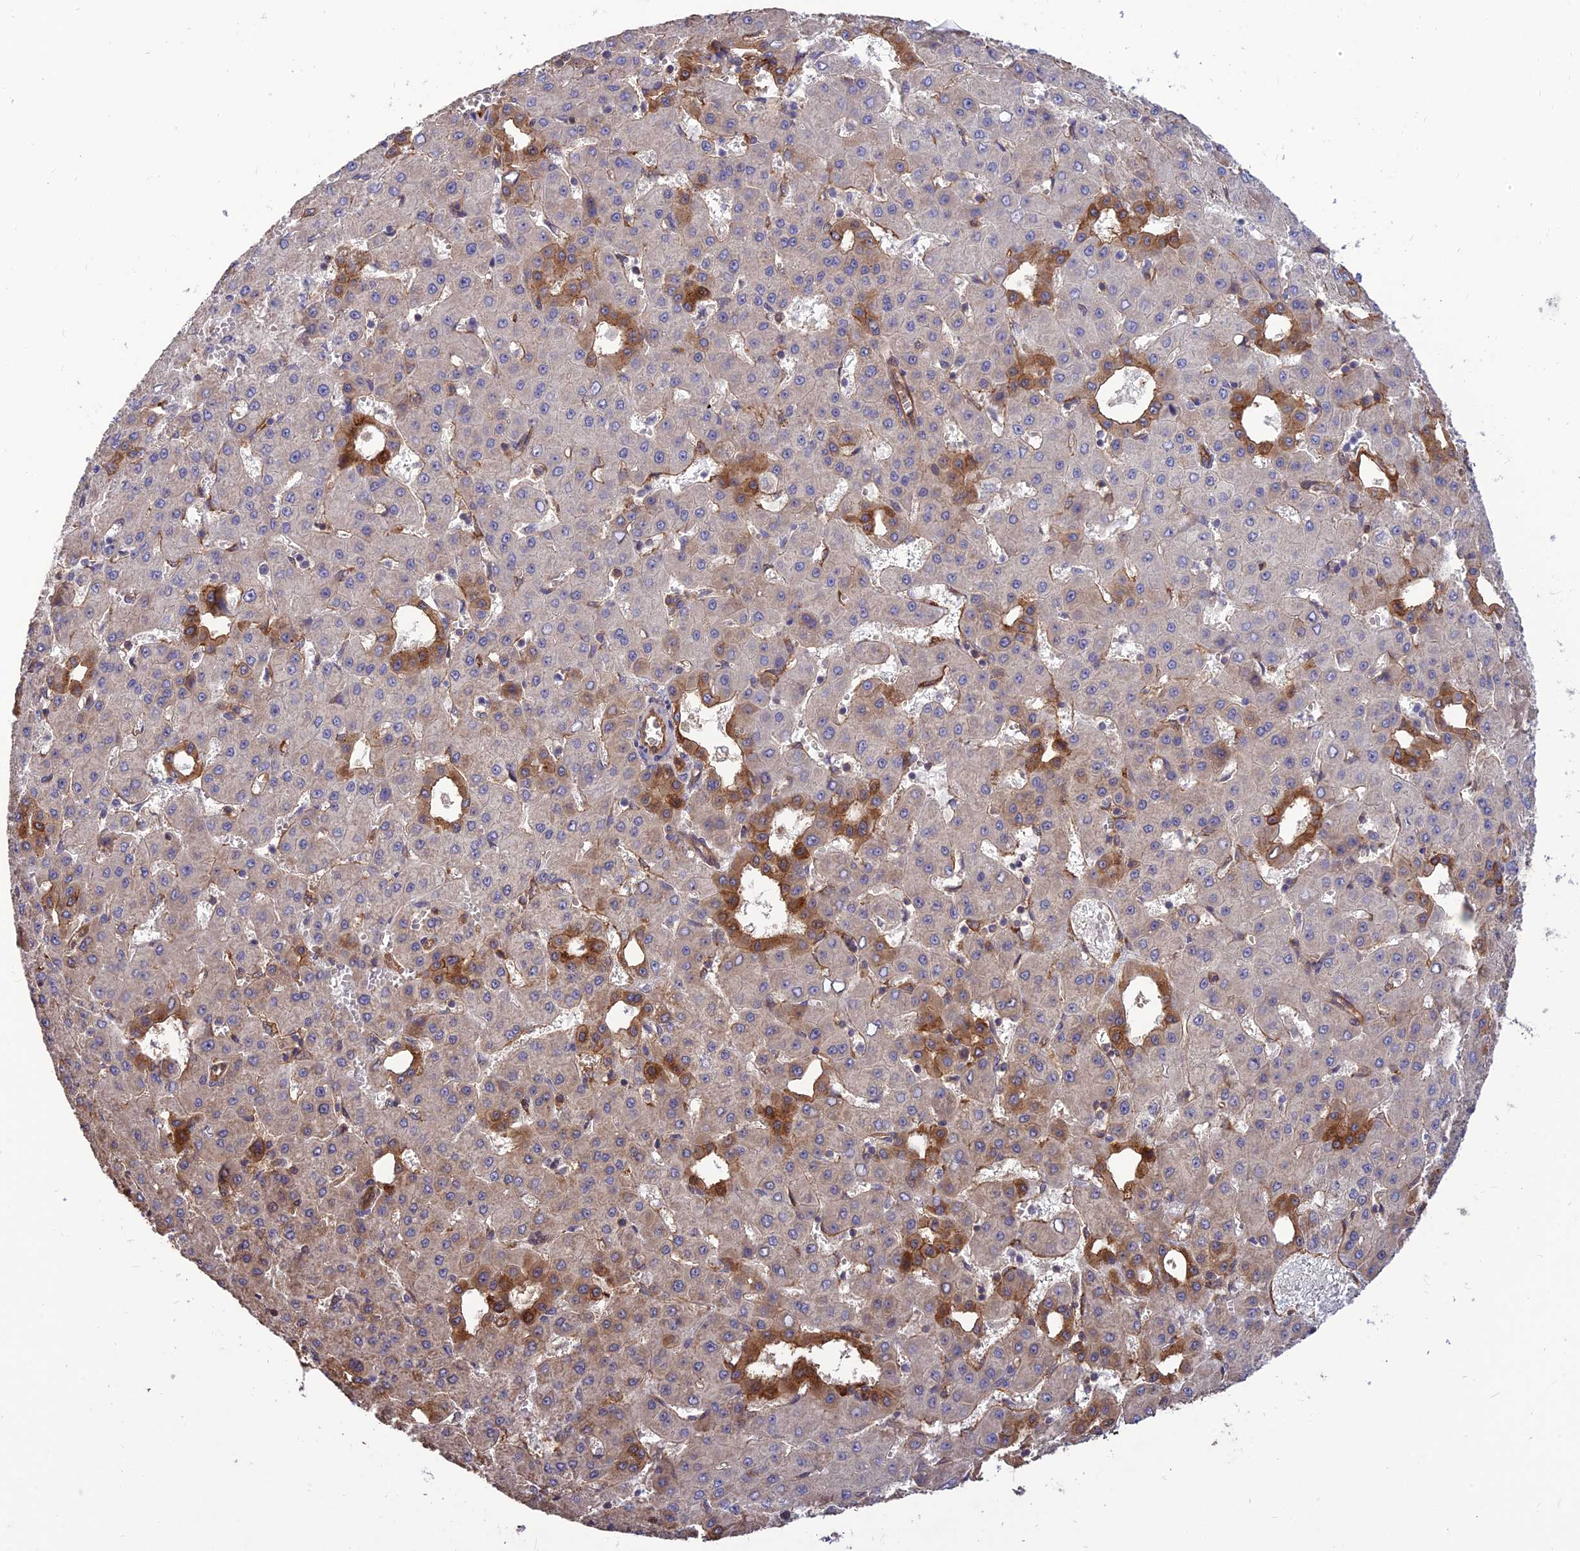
{"staining": {"intensity": "moderate", "quantity": "<25%", "location": "cytoplasmic/membranous"}, "tissue": "liver cancer", "cell_type": "Tumor cells", "image_type": "cancer", "snomed": [{"axis": "morphology", "description": "Carcinoma, Hepatocellular, NOS"}, {"axis": "topography", "description": "Liver"}], "caption": "Human liver cancer (hepatocellular carcinoma) stained with a brown dye displays moderate cytoplasmic/membranous positive positivity in approximately <25% of tumor cells.", "gene": "CRTAP", "patient": {"sex": "male", "age": 47}}